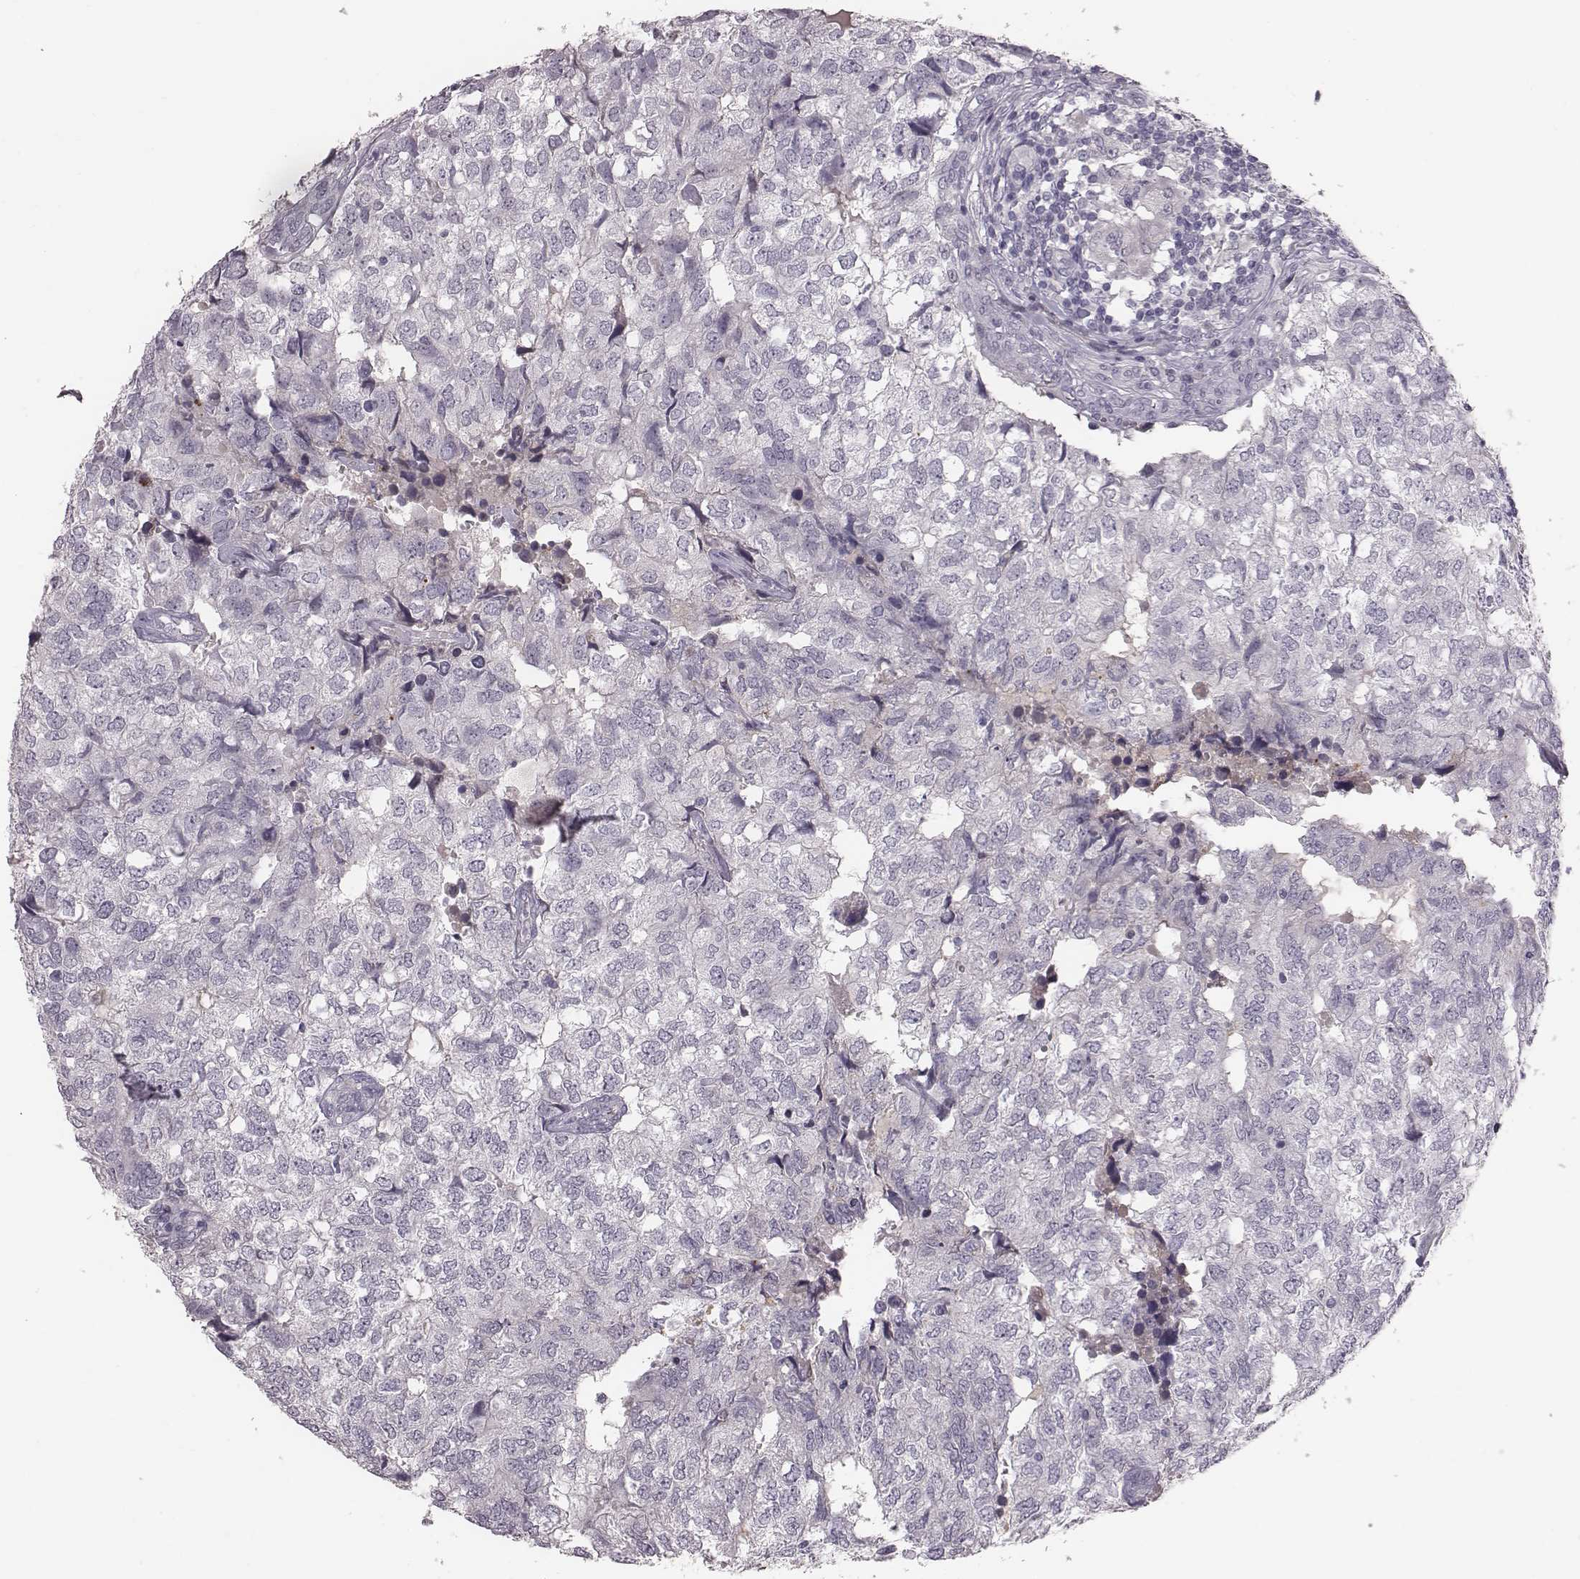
{"staining": {"intensity": "negative", "quantity": "none", "location": "none"}, "tissue": "breast cancer", "cell_type": "Tumor cells", "image_type": "cancer", "snomed": [{"axis": "morphology", "description": "Duct carcinoma"}, {"axis": "topography", "description": "Breast"}], "caption": "An image of human breast cancer (infiltrating ductal carcinoma) is negative for staining in tumor cells.", "gene": "CFTR", "patient": {"sex": "female", "age": 30}}